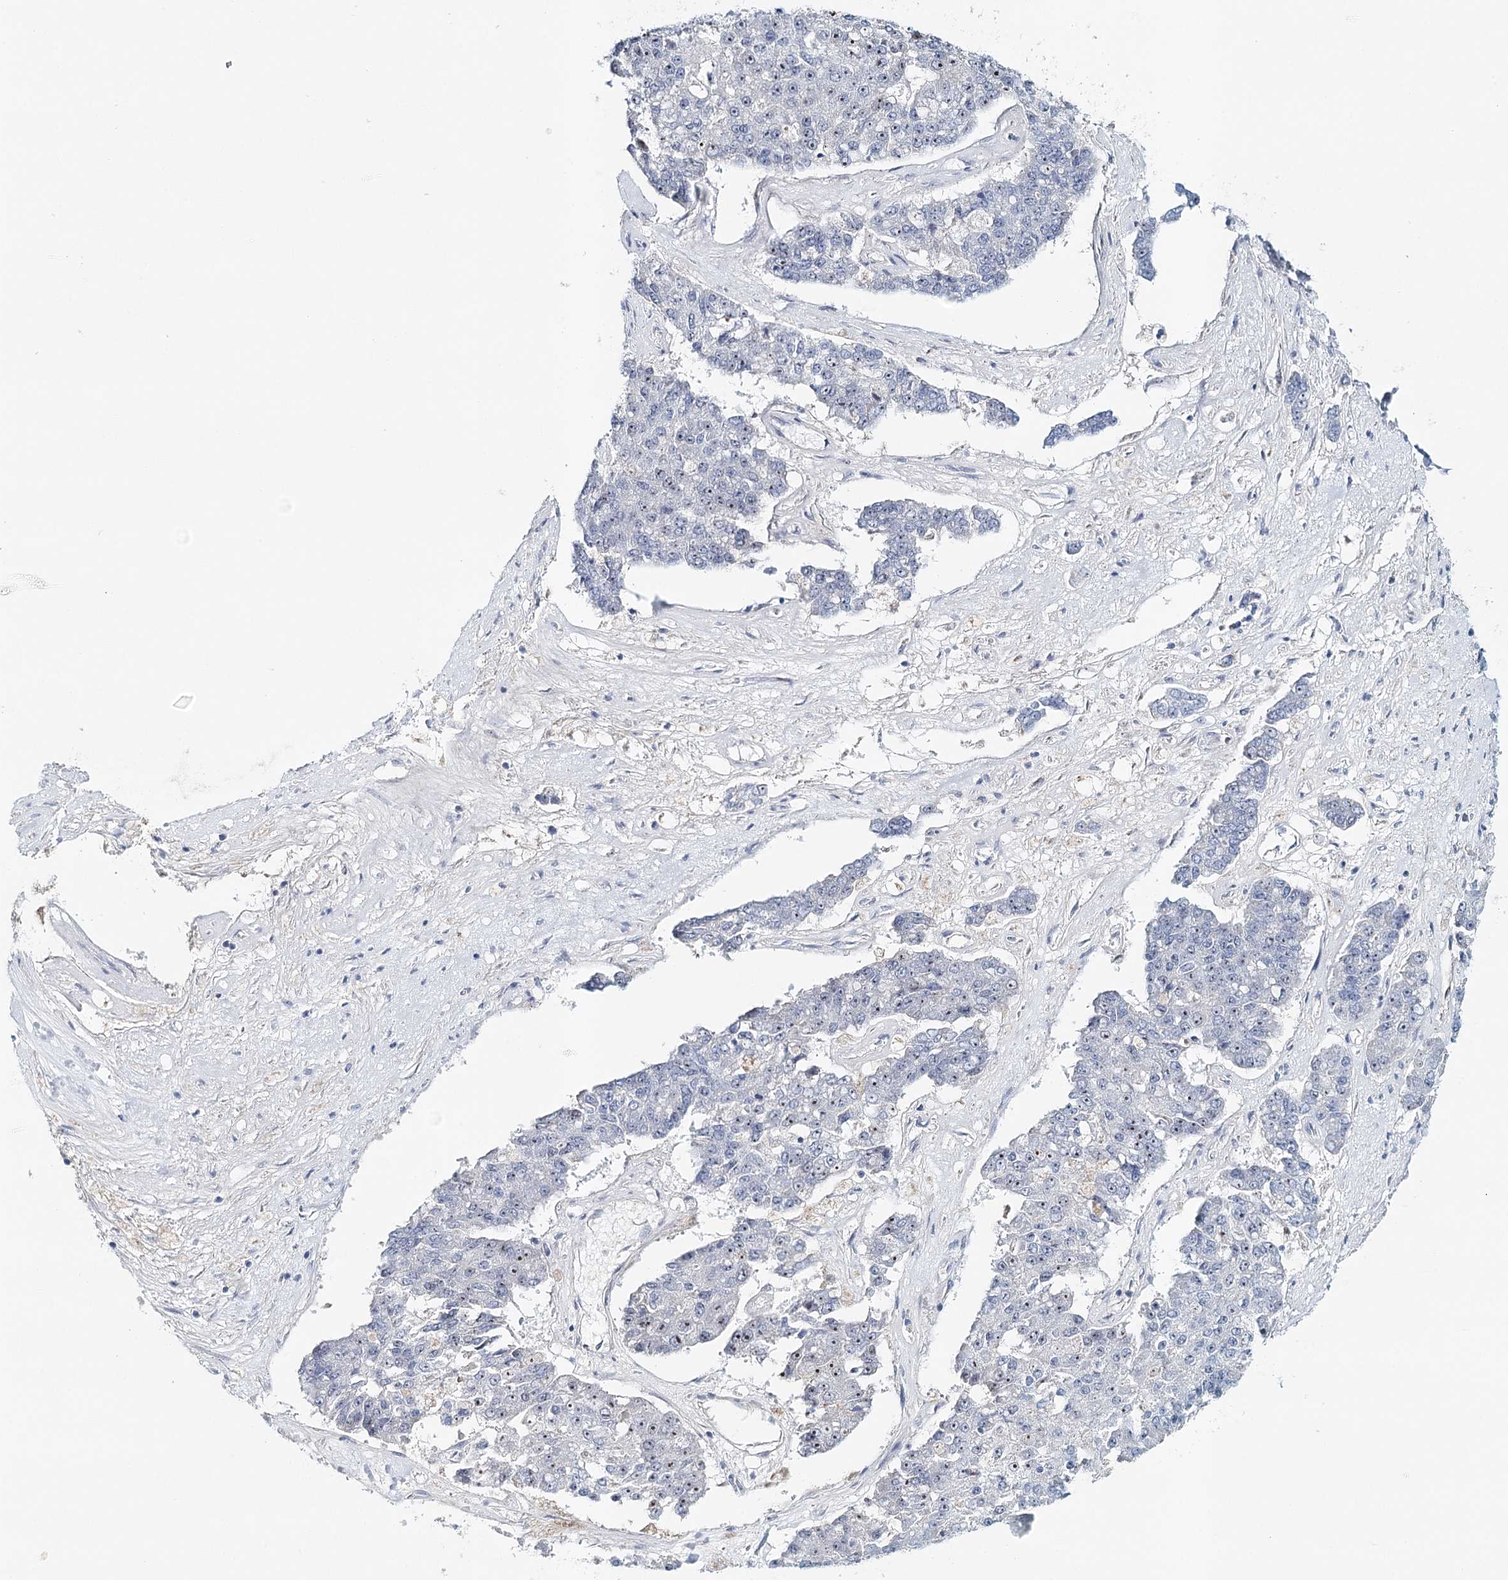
{"staining": {"intensity": "negative", "quantity": "none", "location": "none"}, "tissue": "pancreatic cancer", "cell_type": "Tumor cells", "image_type": "cancer", "snomed": [{"axis": "morphology", "description": "Adenocarcinoma, NOS"}, {"axis": "topography", "description": "Pancreas"}], "caption": "This image is of pancreatic adenocarcinoma stained with immunohistochemistry (IHC) to label a protein in brown with the nuclei are counter-stained blue. There is no positivity in tumor cells.", "gene": "RBM43", "patient": {"sex": "male", "age": 50}}